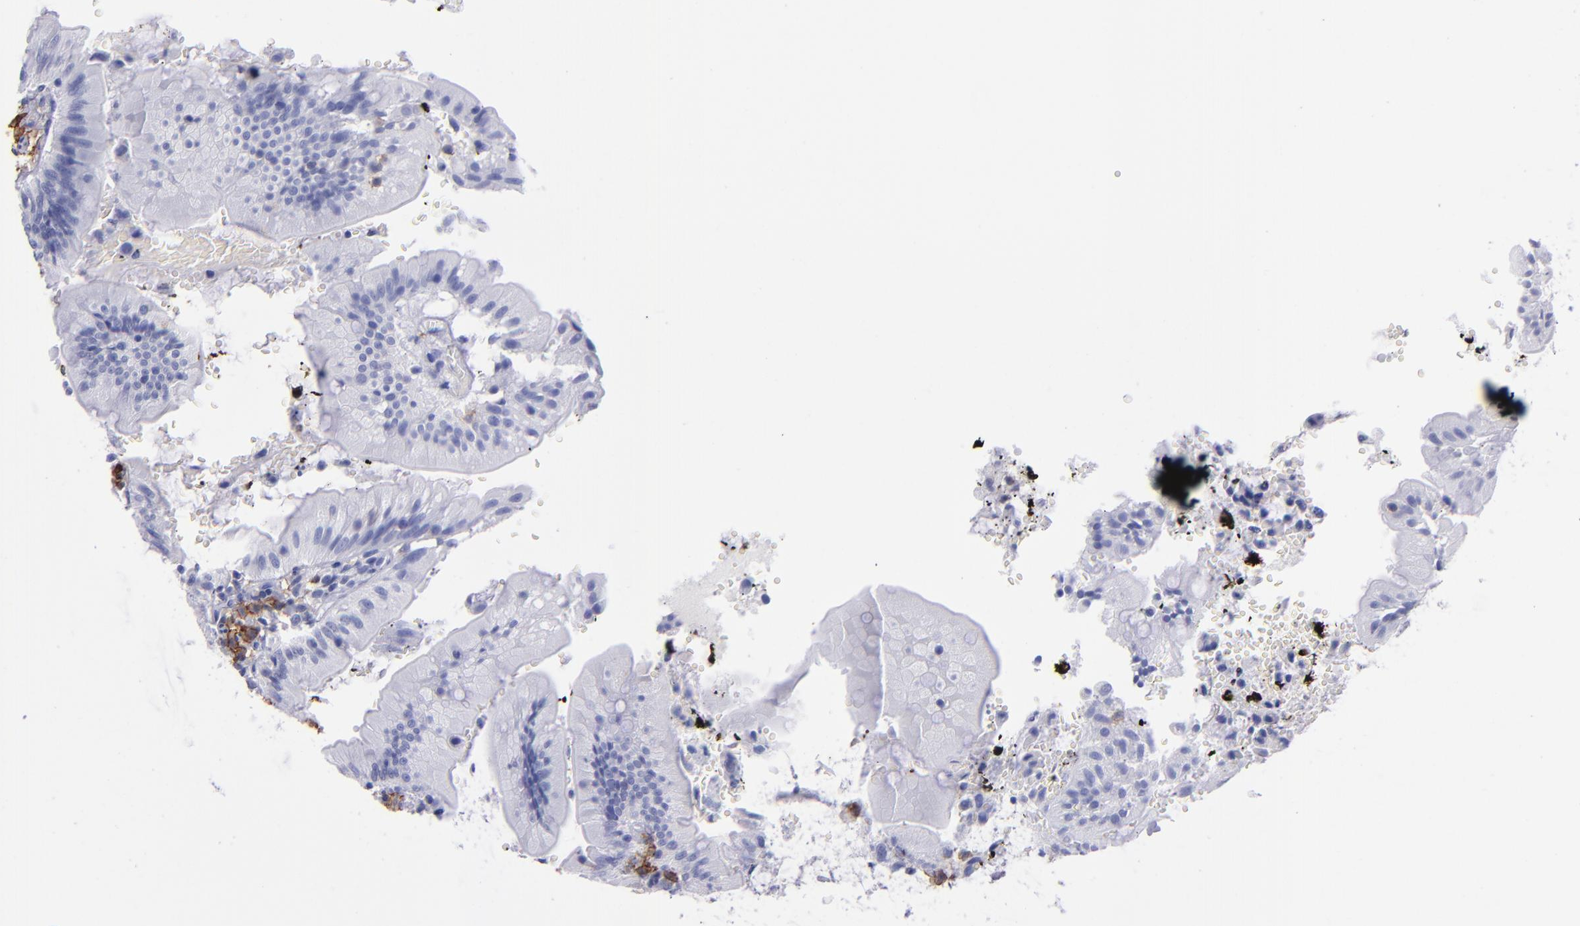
{"staining": {"intensity": "negative", "quantity": "none", "location": "none"}, "tissue": "small intestine", "cell_type": "Glandular cells", "image_type": "normal", "snomed": [{"axis": "morphology", "description": "Normal tissue, NOS"}, {"axis": "topography", "description": "Small intestine"}], "caption": "Immunohistochemistry (IHC) of normal human small intestine reveals no expression in glandular cells. The staining is performed using DAB (3,3'-diaminobenzidine) brown chromogen with nuclei counter-stained in using hematoxylin.", "gene": "CD38", "patient": {"sex": "male", "age": 71}}